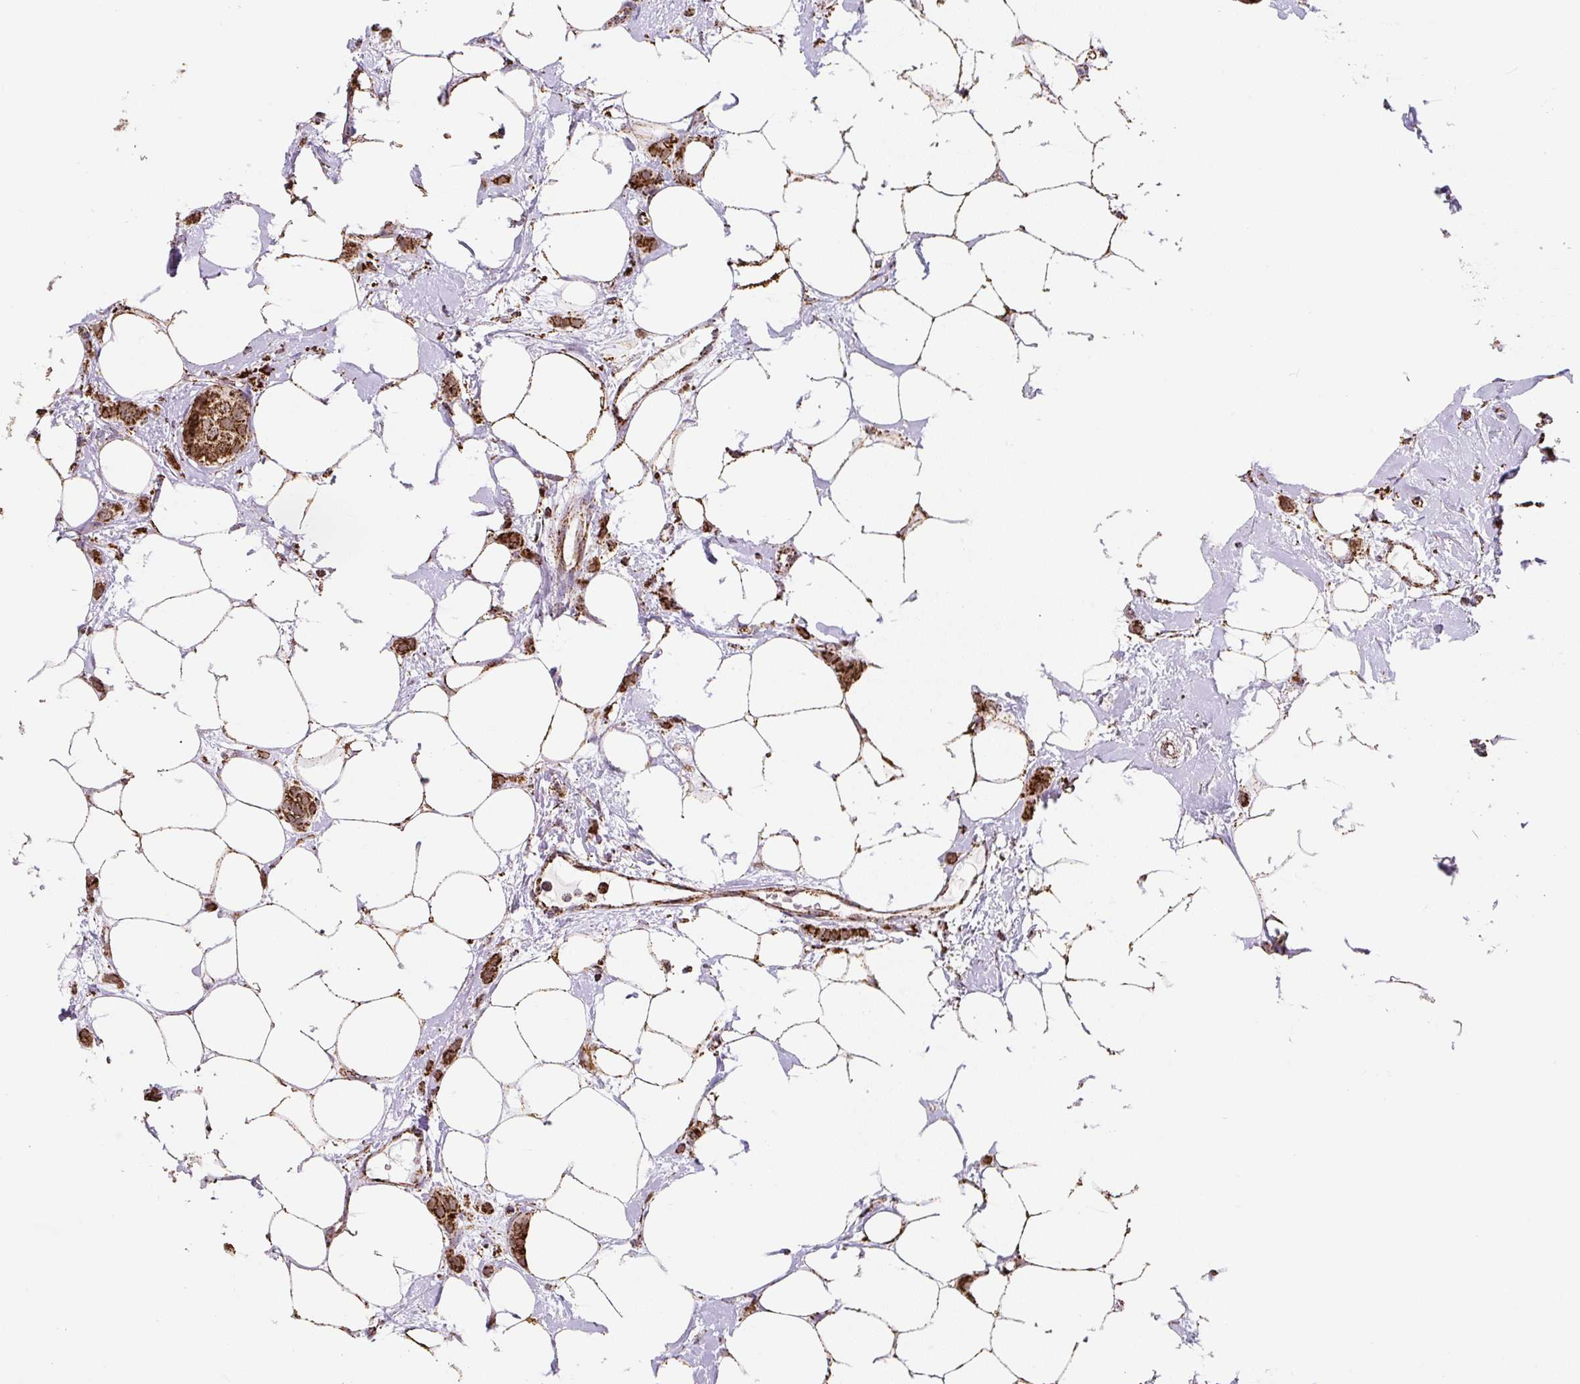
{"staining": {"intensity": "strong", "quantity": ">75%", "location": "cytoplasmic/membranous"}, "tissue": "breast cancer", "cell_type": "Tumor cells", "image_type": "cancer", "snomed": [{"axis": "morphology", "description": "Duct carcinoma"}, {"axis": "topography", "description": "Breast"}], "caption": "High-magnification brightfield microscopy of breast cancer stained with DAB (3,3'-diaminobenzidine) (brown) and counterstained with hematoxylin (blue). tumor cells exhibit strong cytoplasmic/membranous staining is identified in about>75% of cells.", "gene": "ATP5F1A", "patient": {"sex": "female", "age": 72}}